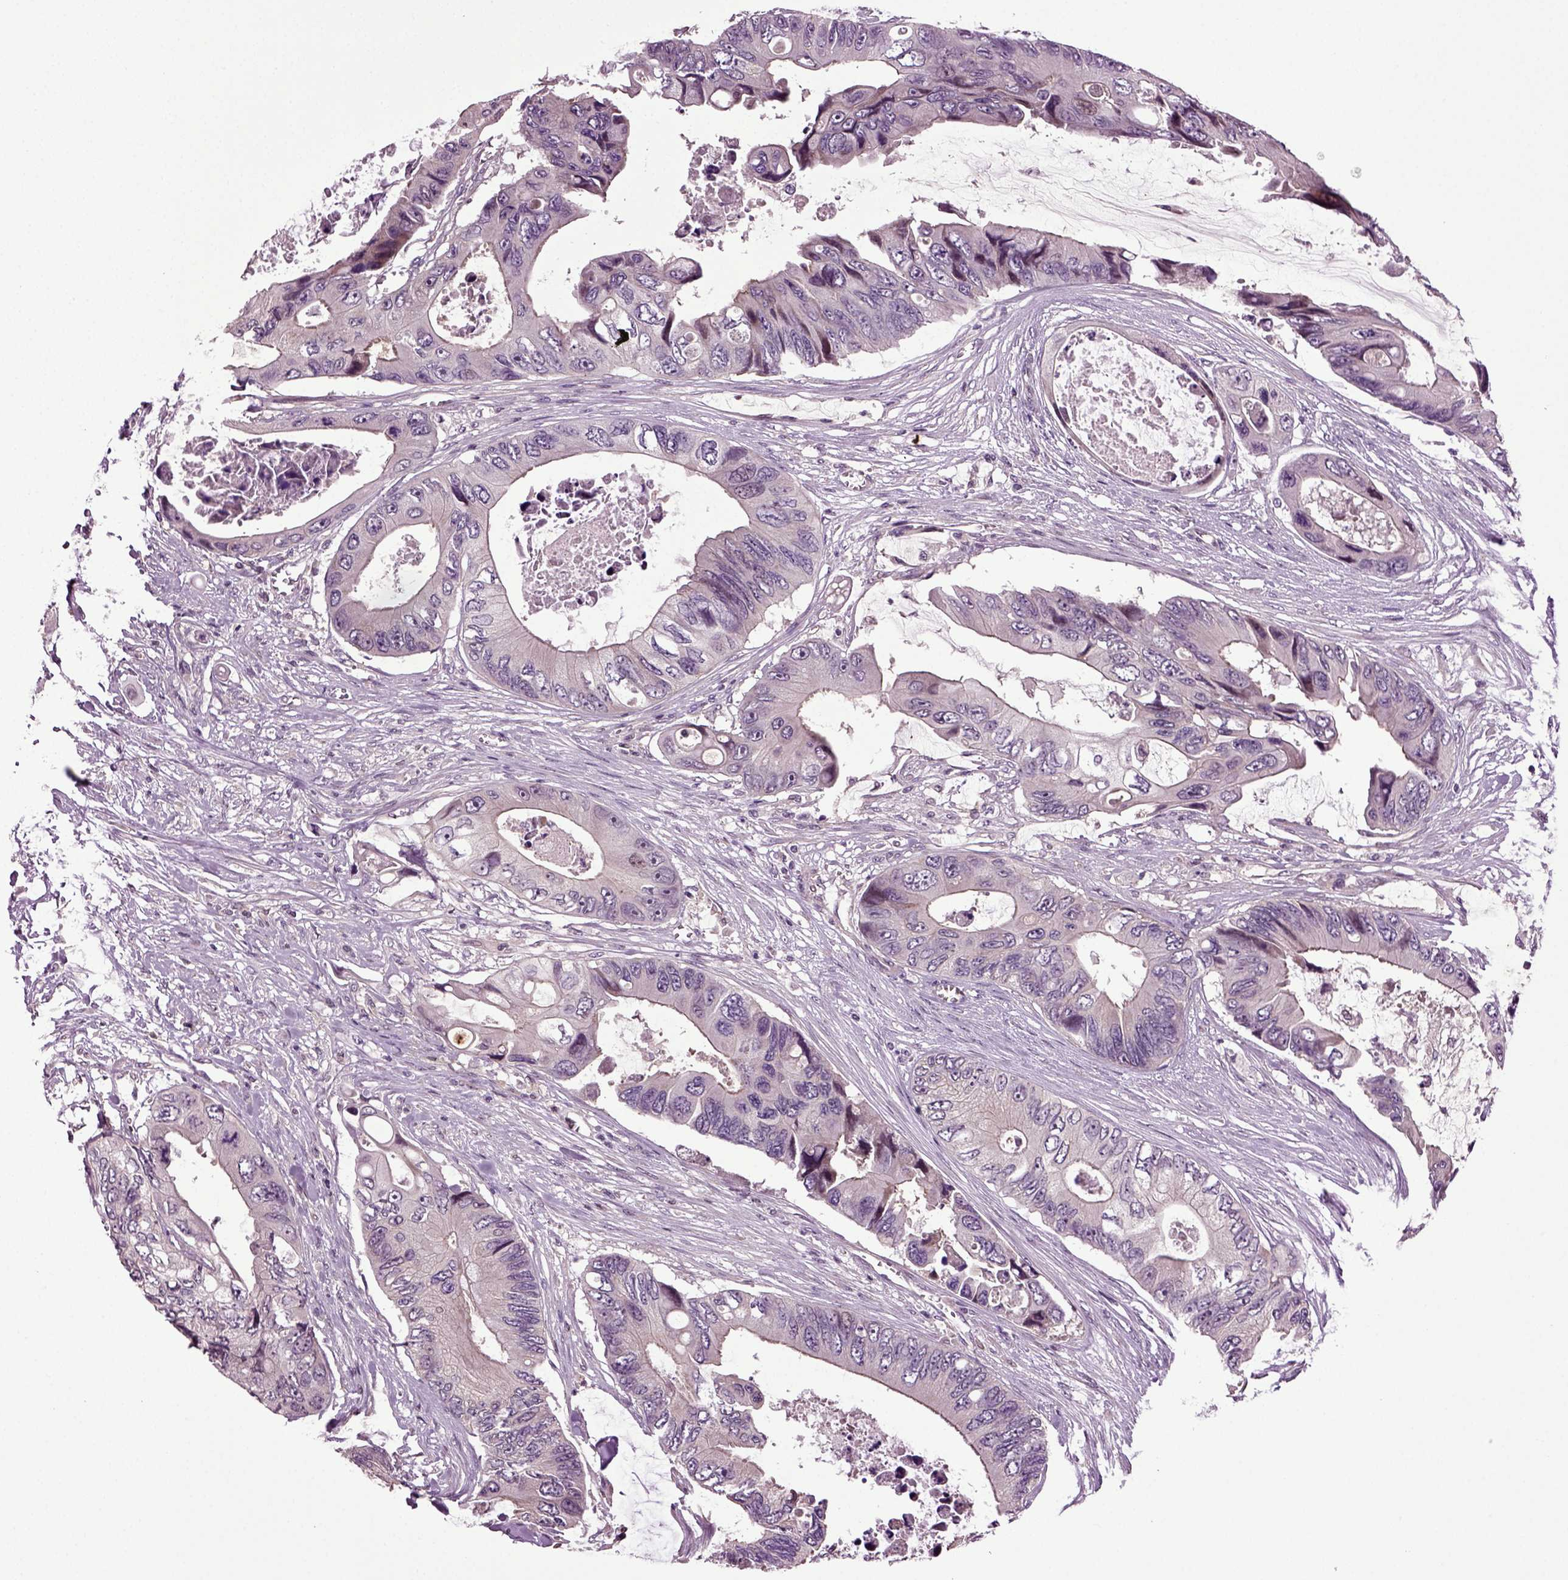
{"staining": {"intensity": "negative", "quantity": "none", "location": "none"}, "tissue": "colorectal cancer", "cell_type": "Tumor cells", "image_type": "cancer", "snomed": [{"axis": "morphology", "description": "Adenocarcinoma, NOS"}, {"axis": "topography", "description": "Rectum"}], "caption": "Immunohistochemical staining of adenocarcinoma (colorectal) demonstrates no significant expression in tumor cells.", "gene": "HAGHL", "patient": {"sex": "male", "age": 63}}